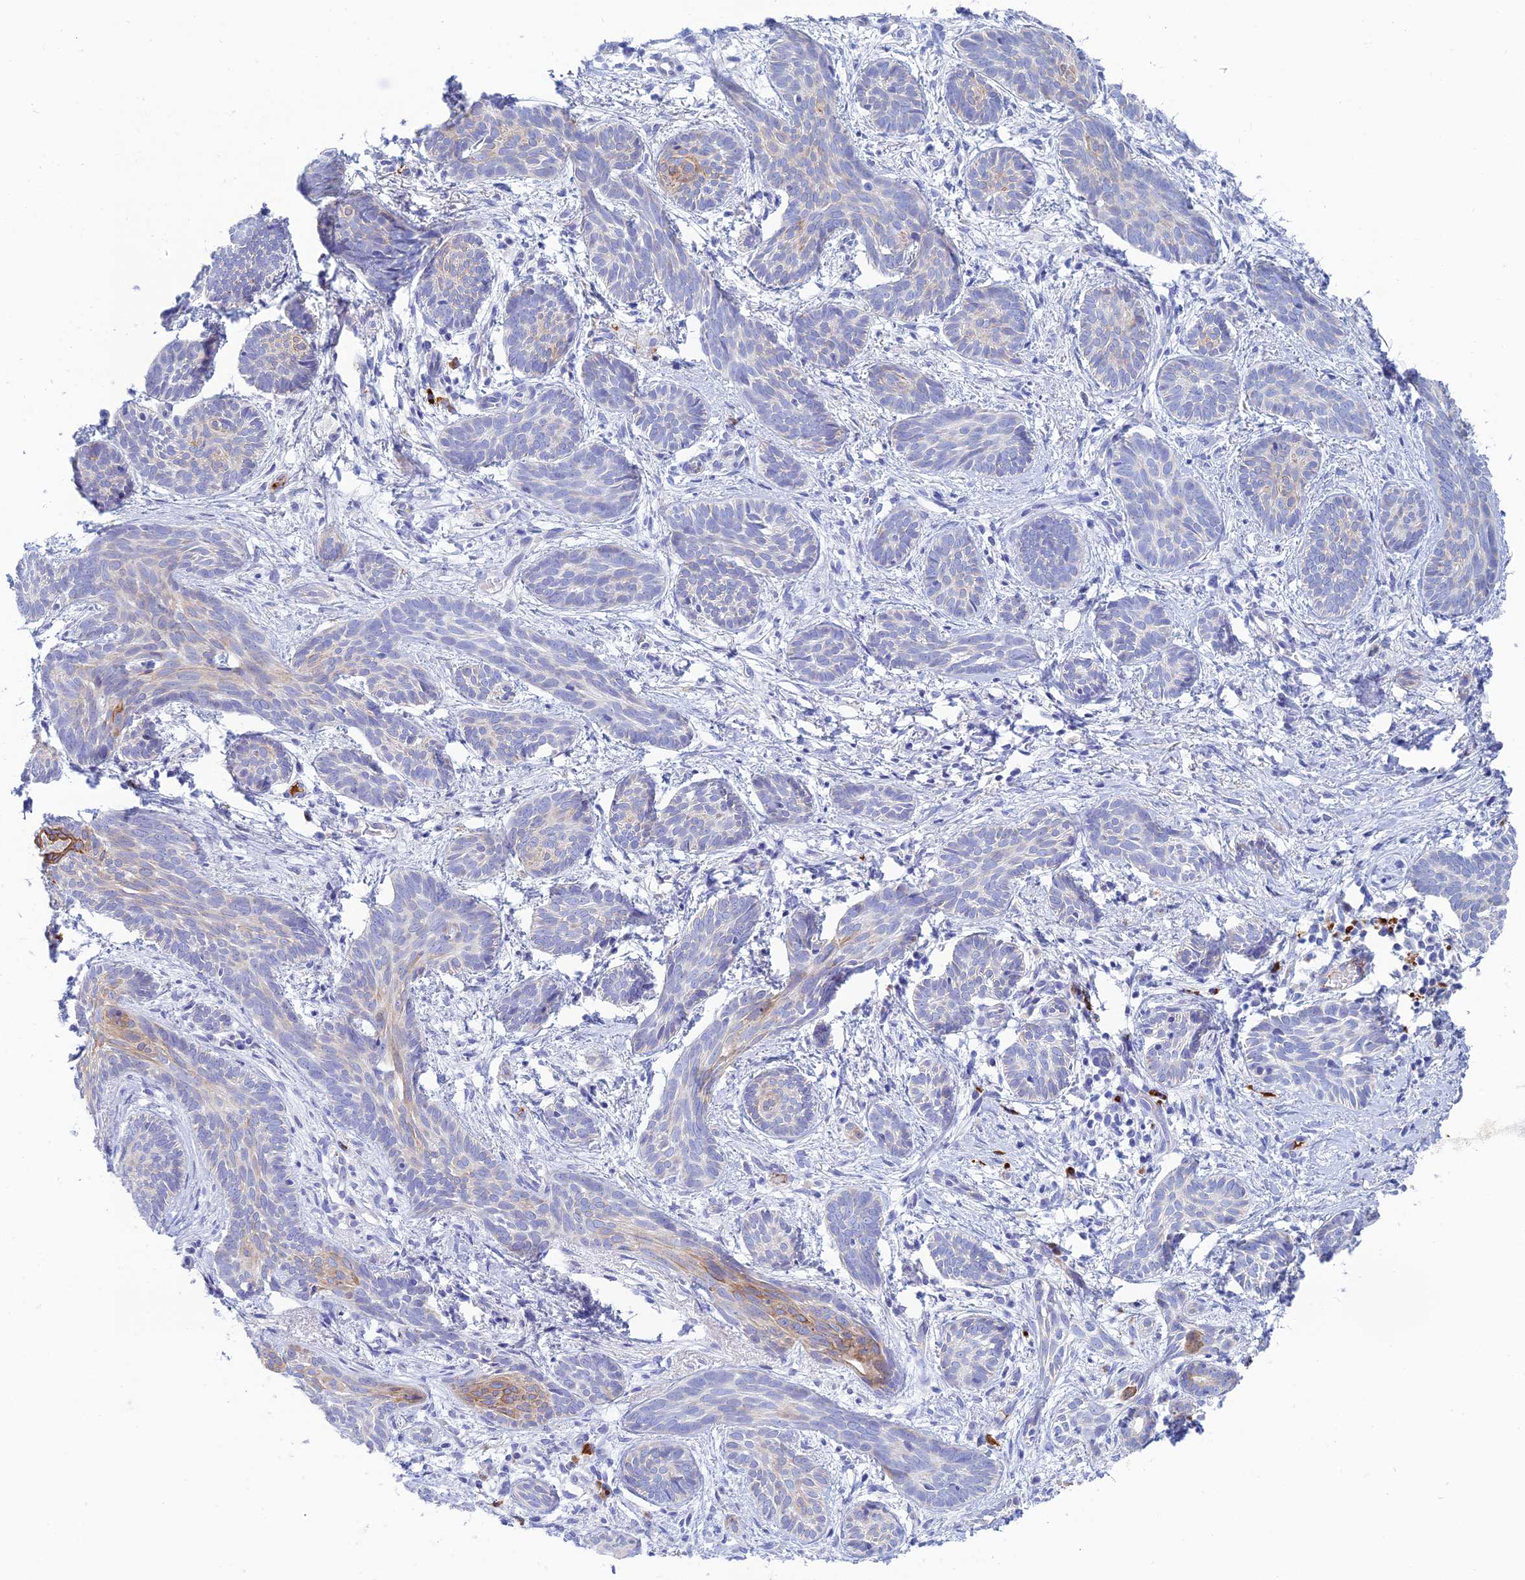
{"staining": {"intensity": "negative", "quantity": "none", "location": "none"}, "tissue": "skin cancer", "cell_type": "Tumor cells", "image_type": "cancer", "snomed": [{"axis": "morphology", "description": "Basal cell carcinoma"}, {"axis": "topography", "description": "Skin"}], "caption": "This is an immunohistochemistry photomicrograph of human skin cancer. There is no staining in tumor cells.", "gene": "CEP152", "patient": {"sex": "female", "age": 81}}